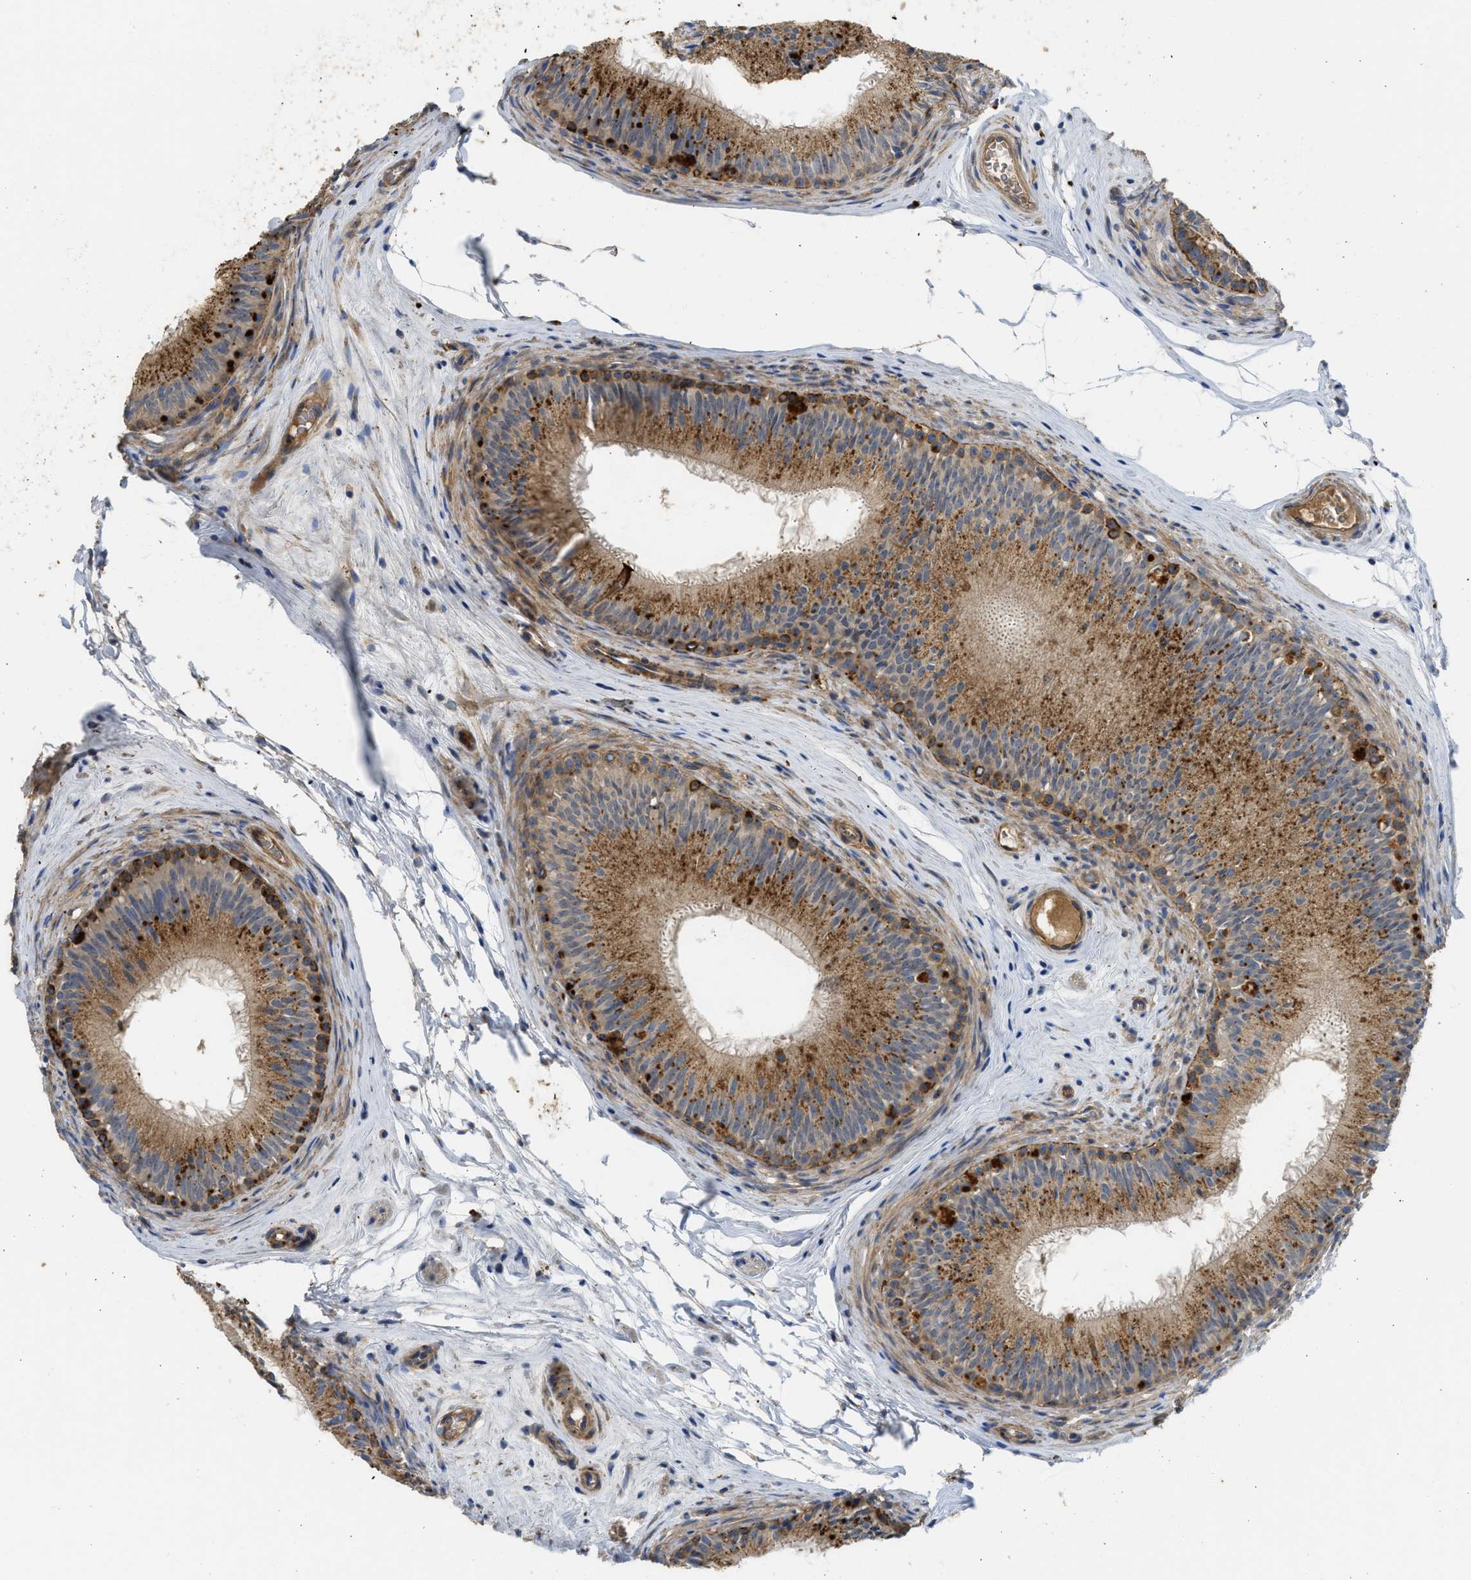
{"staining": {"intensity": "strong", "quantity": ">75%", "location": "cytoplasmic/membranous"}, "tissue": "epididymis", "cell_type": "Glandular cells", "image_type": "normal", "snomed": [{"axis": "morphology", "description": "Normal tissue, NOS"}, {"axis": "topography", "description": "Testis"}, {"axis": "topography", "description": "Epididymis"}], "caption": "IHC photomicrograph of normal epididymis: human epididymis stained using IHC exhibits high levels of strong protein expression localized specifically in the cytoplasmic/membranous of glandular cells, appearing as a cytoplasmic/membranous brown color.", "gene": "CSRNP2", "patient": {"sex": "male", "age": 36}}